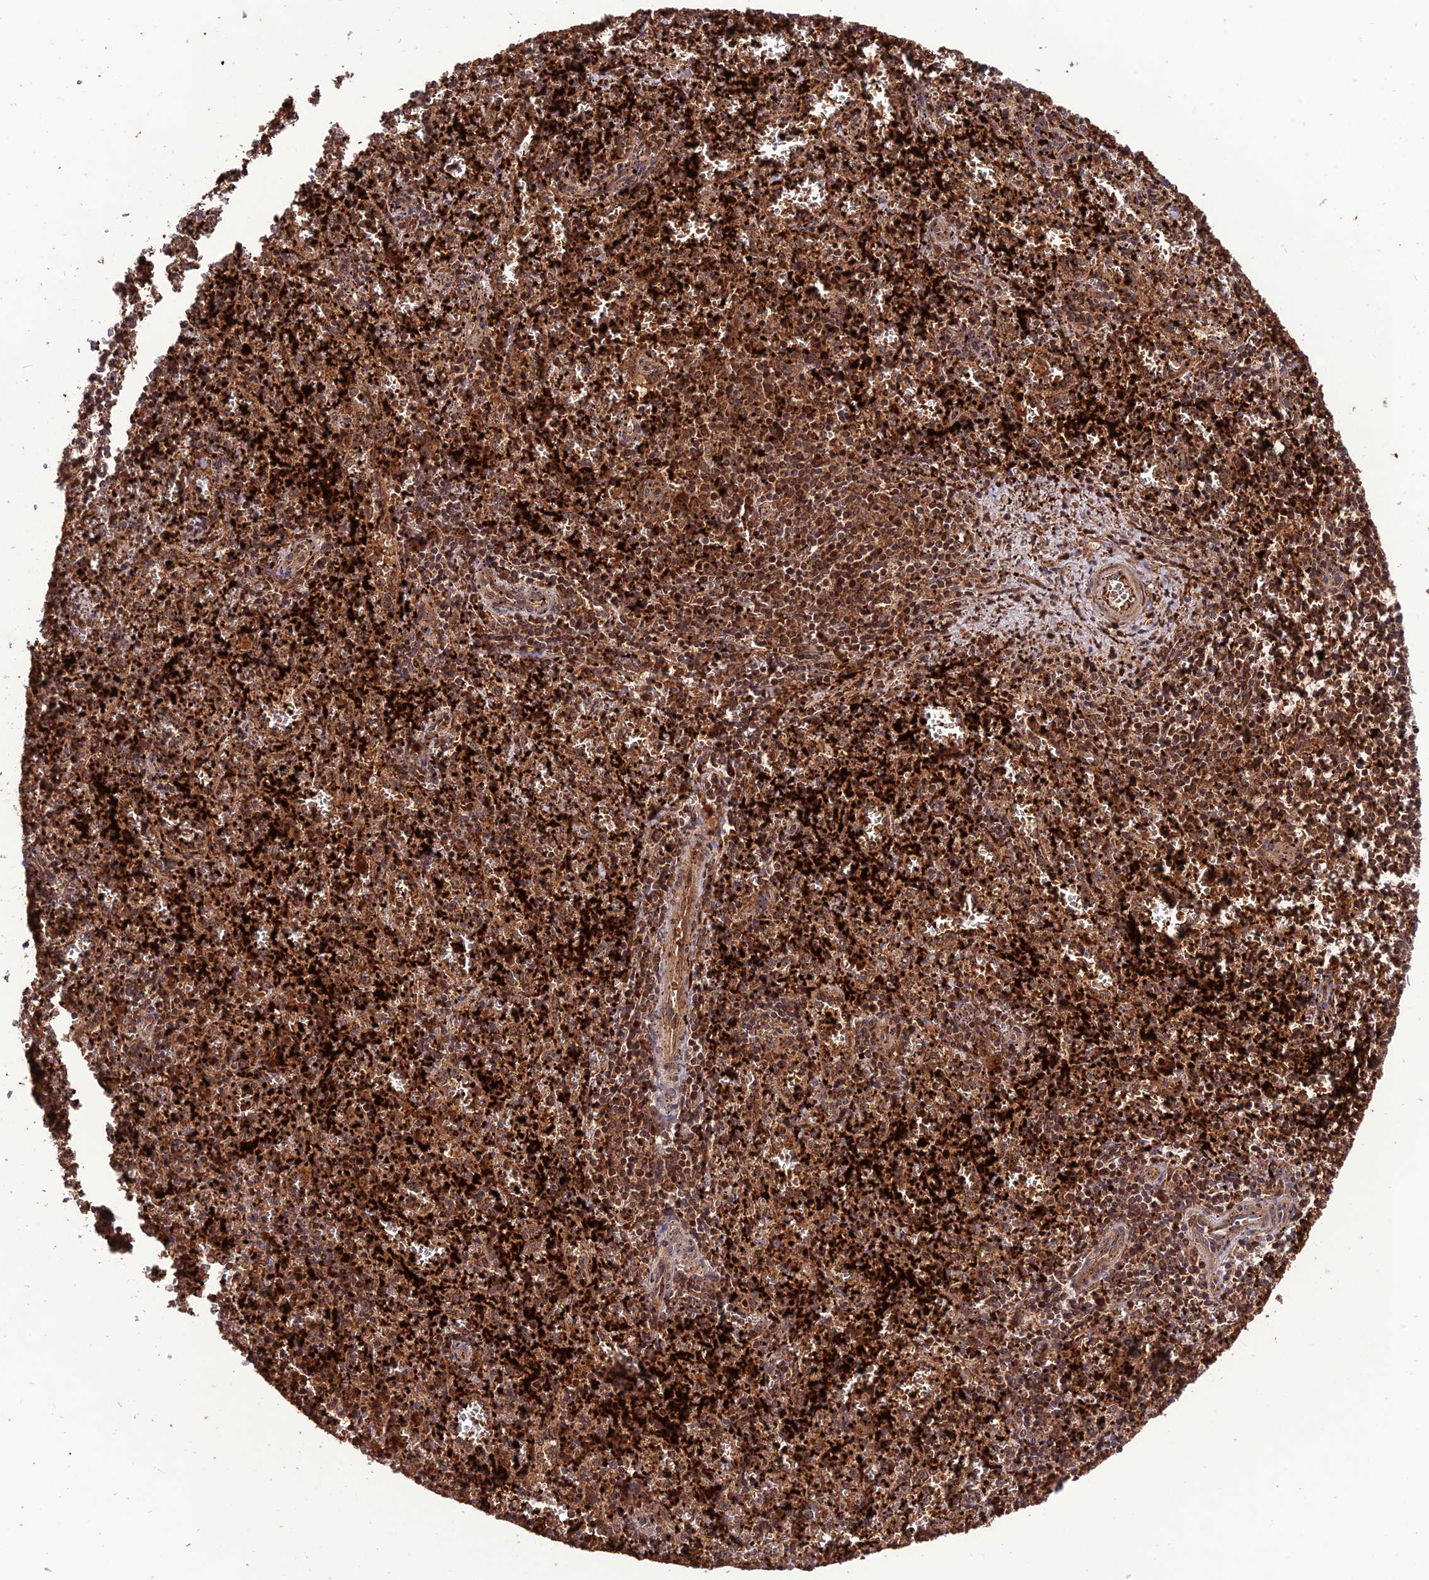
{"staining": {"intensity": "strong", "quantity": ">75%", "location": "cytoplasmic/membranous,nuclear"}, "tissue": "spleen", "cell_type": "Cells in red pulp", "image_type": "normal", "snomed": [{"axis": "morphology", "description": "Normal tissue, NOS"}, {"axis": "topography", "description": "Spleen"}], "caption": "Immunohistochemical staining of benign spleen exhibits high levels of strong cytoplasmic/membranous,nuclear positivity in about >75% of cells in red pulp.", "gene": "NDUFC1", "patient": {"sex": "male", "age": 11}}